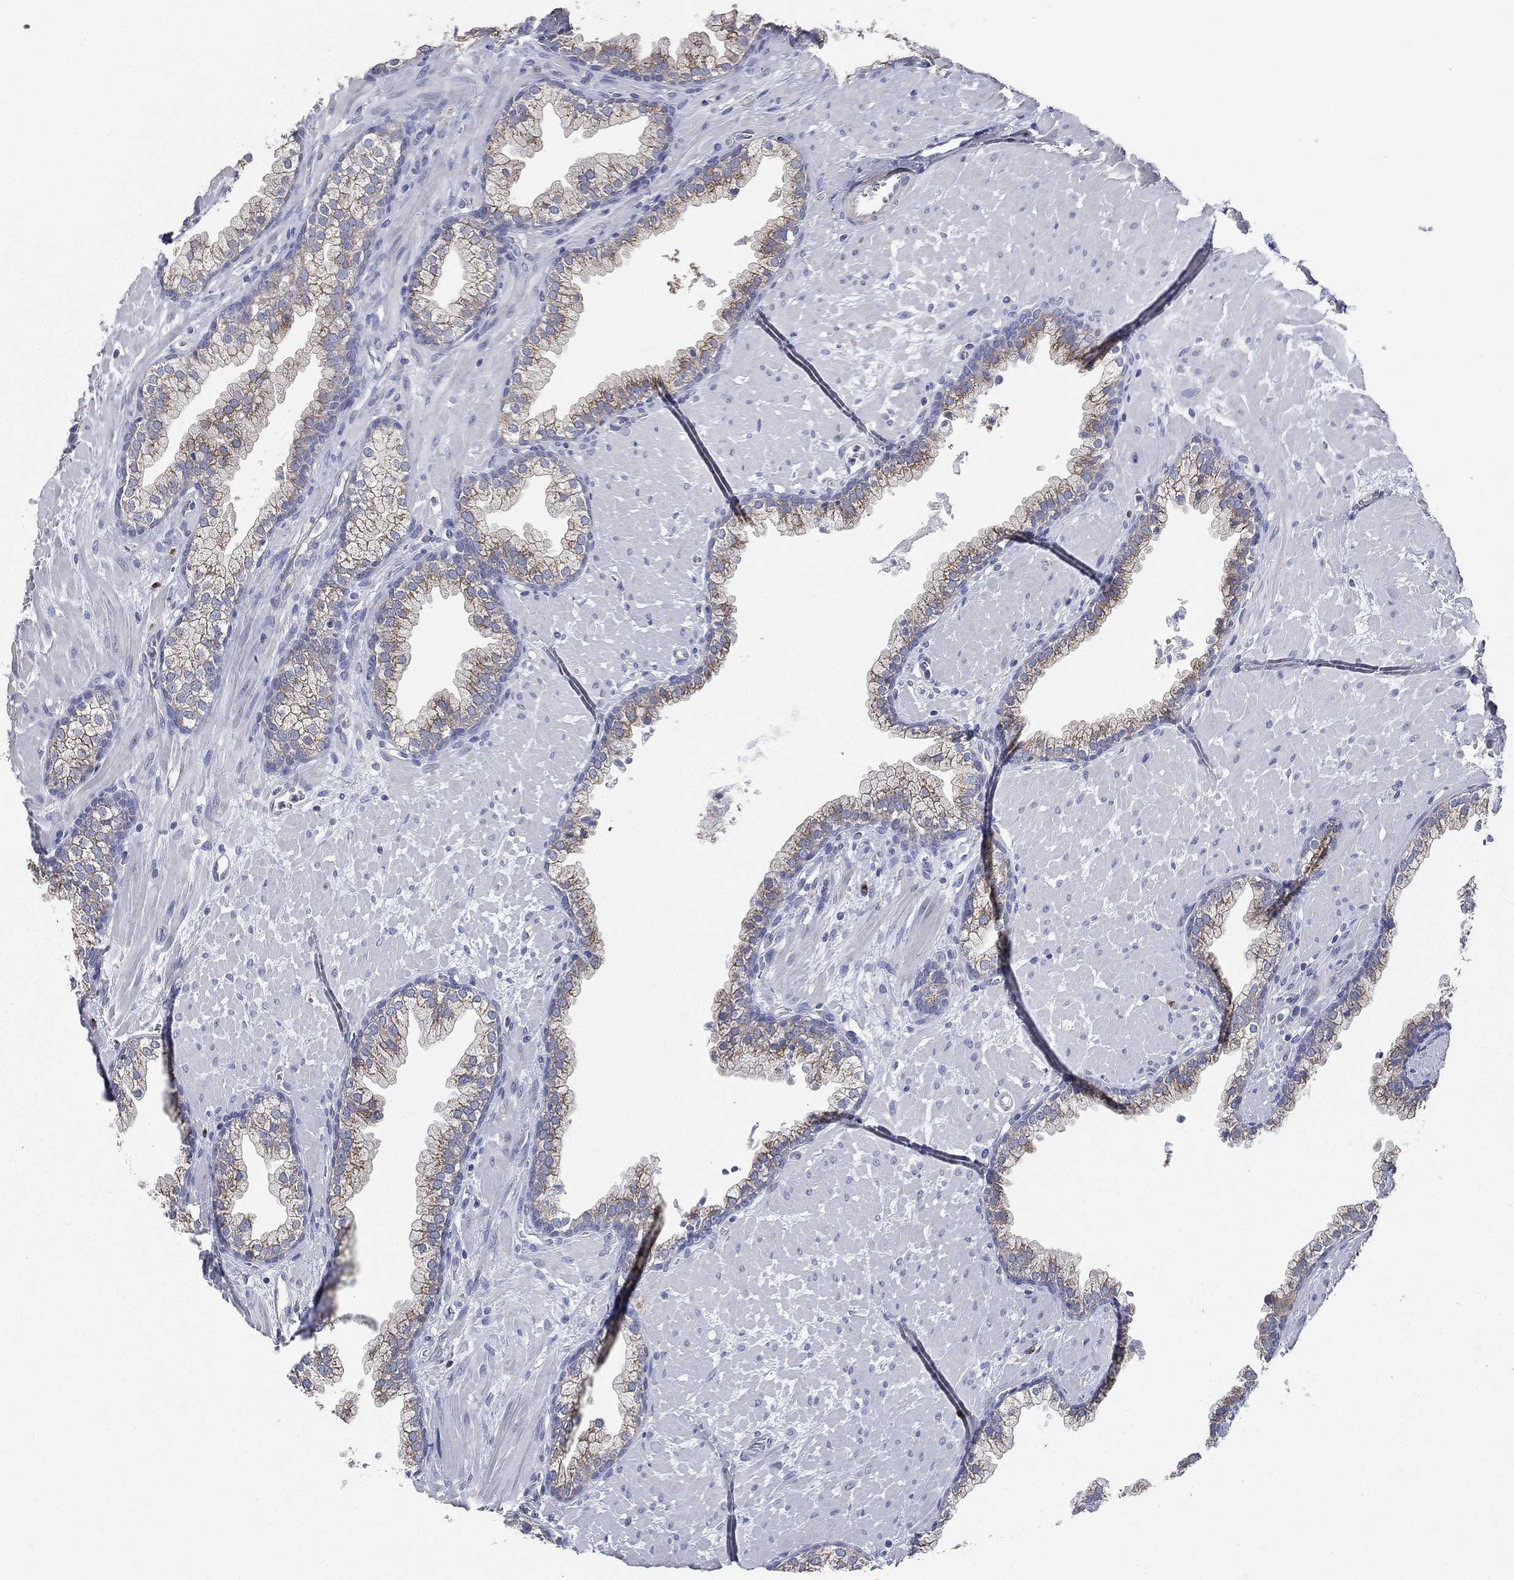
{"staining": {"intensity": "moderate", "quantity": "<25%", "location": "cytoplasmic/membranous"}, "tissue": "prostate", "cell_type": "Glandular cells", "image_type": "normal", "snomed": [{"axis": "morphology", "description": "Normal tissue, NOS"}, {"axis": "topography", "description": "Prostate"}], "caption": "A low amount of moderate cytoplasmic/membranous positivity is seen in about <25% of glandular cells in benign prostate. (DAB (3,3'-diaminobenzidine) IHC, brown staining for protein, blue staining for nuclei).", "gene": "ATP8A2", "patient": {"sex": "male", "age": 63}}